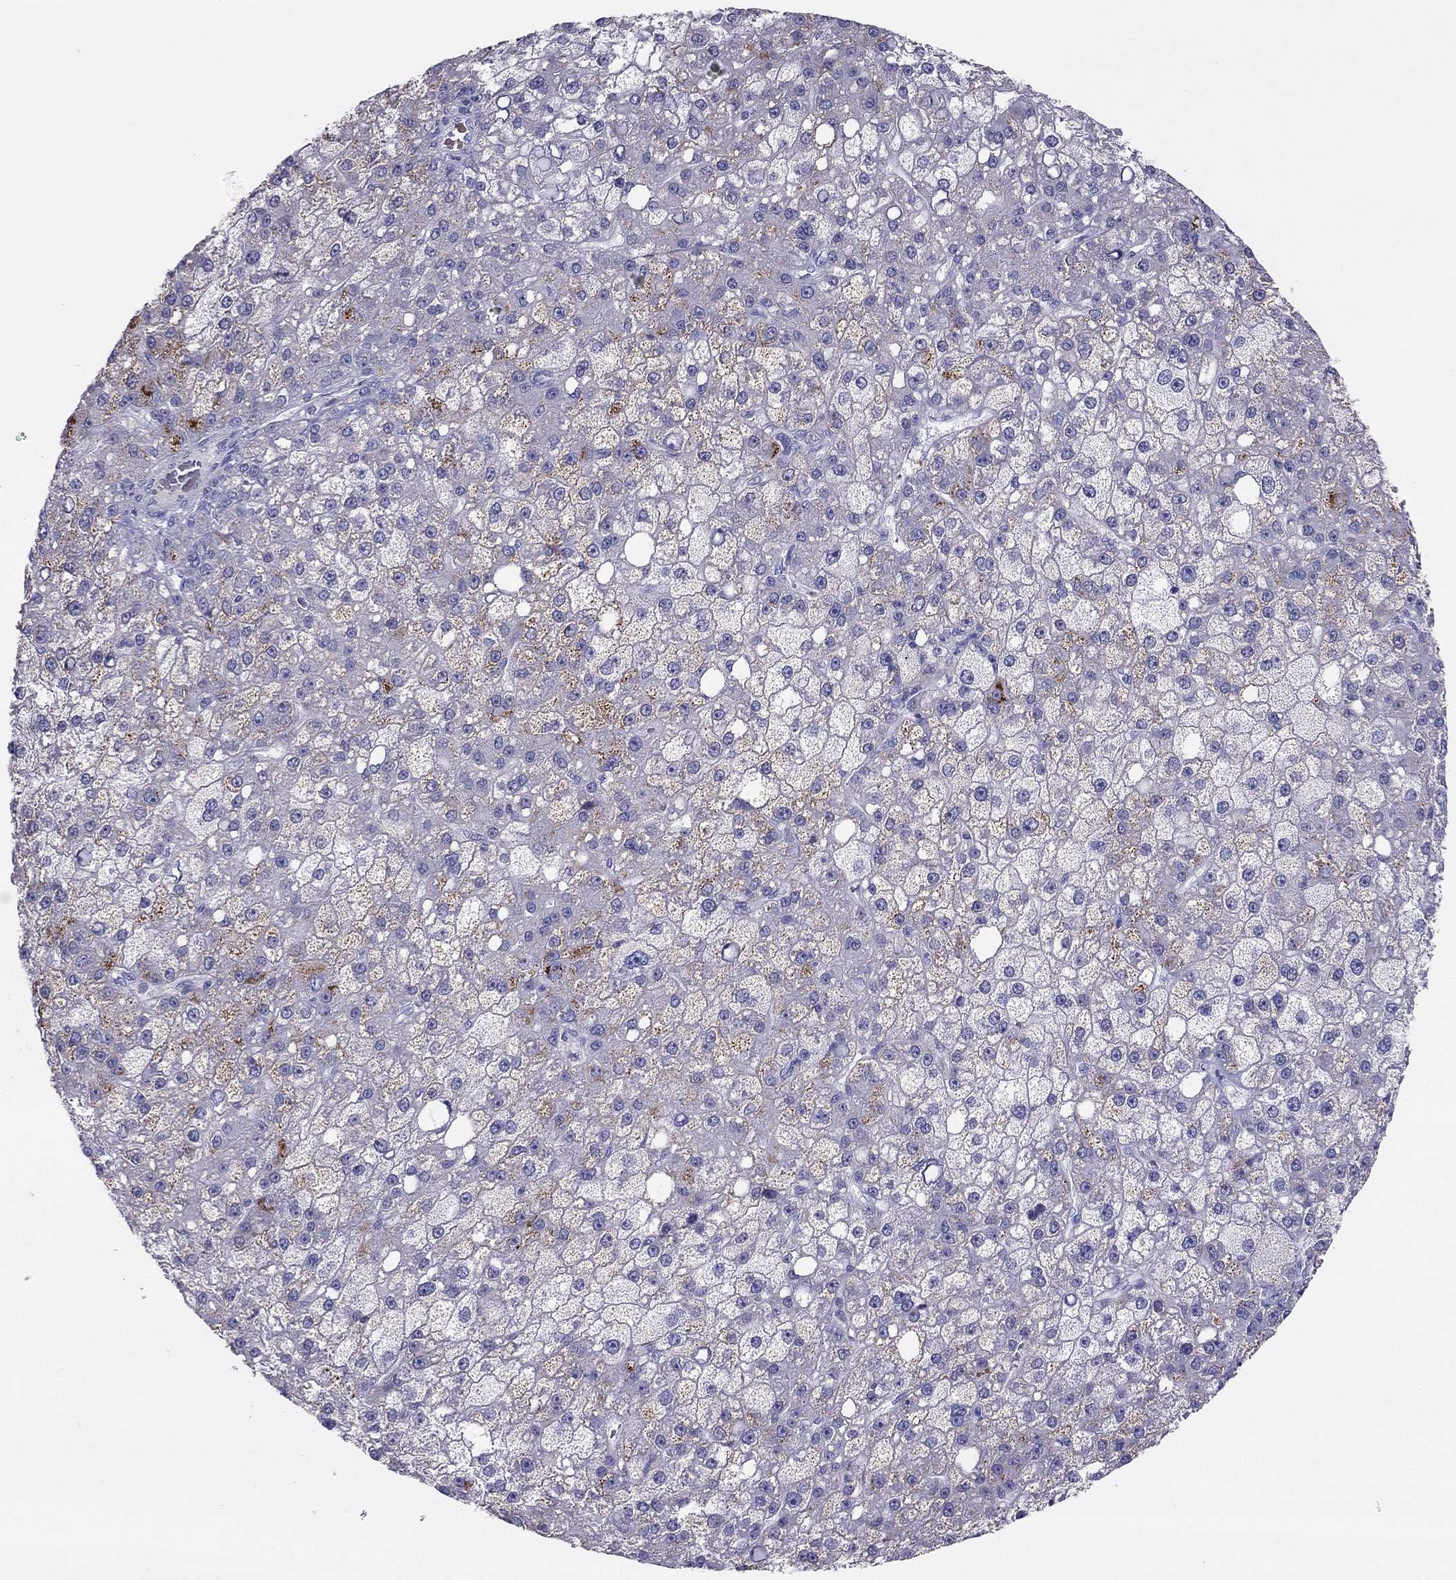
{"staining": {"intensity": "moderate", "quantity": "<25%", "location": "cytoplasmic/membranous"}, "tissue": "liver cancer", "cell_type": "Tumor cells", "image_type": "cancer", "snomed": [{"axis": "morphology", "description": "Carcinoma, Hepatocellular, NOS"}, {"axis": "topography", "description": "Liver"}], "caption": "A low amount of moderate cytoplasmic/membranous expression is identified in approximately <25% of tumor cells in hepatocellular carcinoma (liver) tissue.", "gene": "MAEL", "patient": {"sex": "male", "age": 67}}